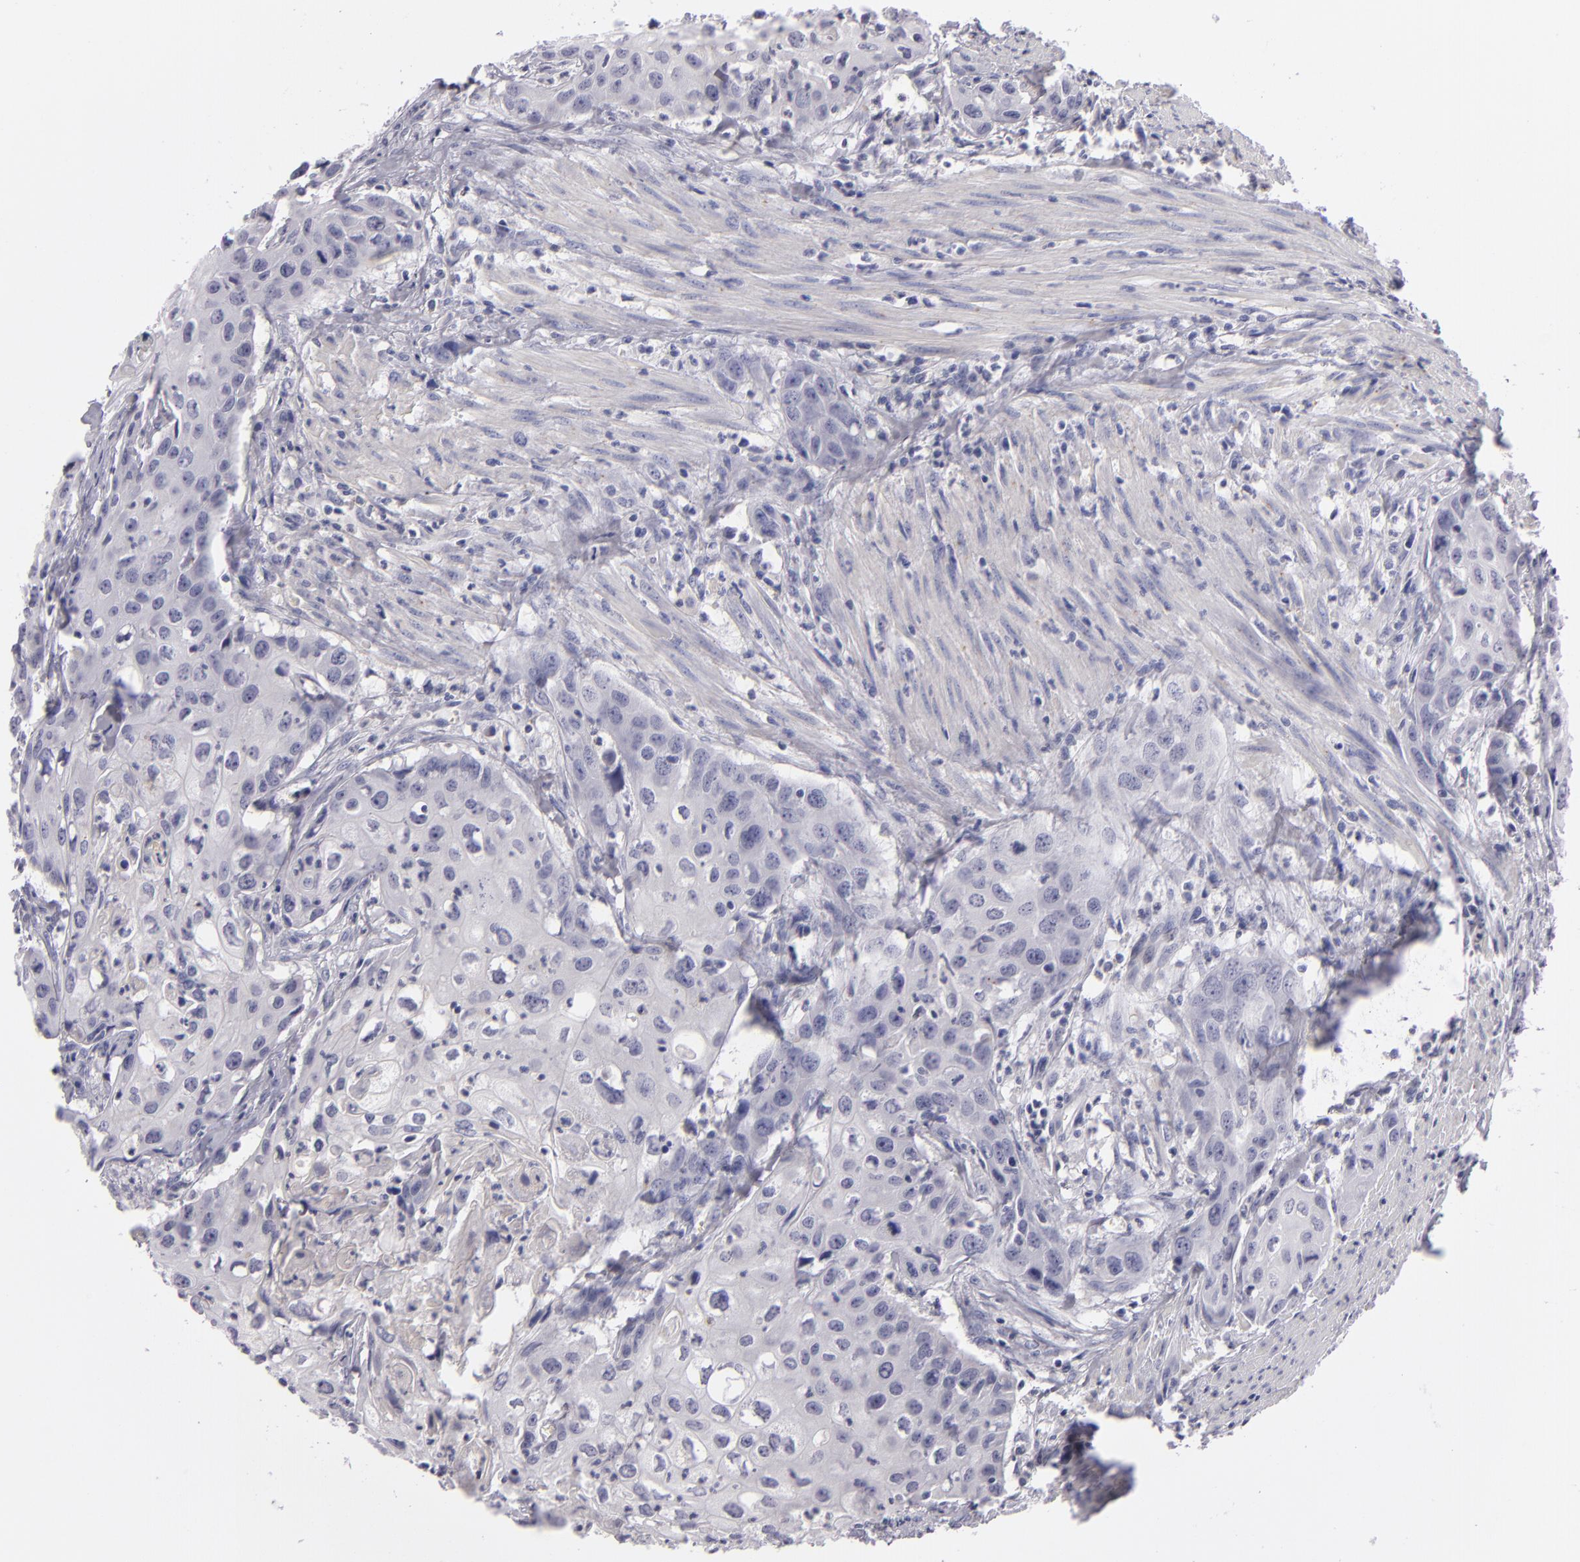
{"staining": {"intensity": "negative", "quantity": "none", "location": "none"}, "tissue": "urothelial cancer", "cell_type": "Tumor cells", "image_type": "cancer", "snomed": [{"axis": "morphology", "description": "Urothelial carcinoma, High grade"}, {"axis": "topography", "description": "Urinary bladder"}], "caption": "IHC micrograph of human urothelial carcinoma (high-grade) stained for a protein (brown), which reveals no expression in tumor cells.", "gene": "TNNC1", "patient": {"sex": "male", "age": 54}}